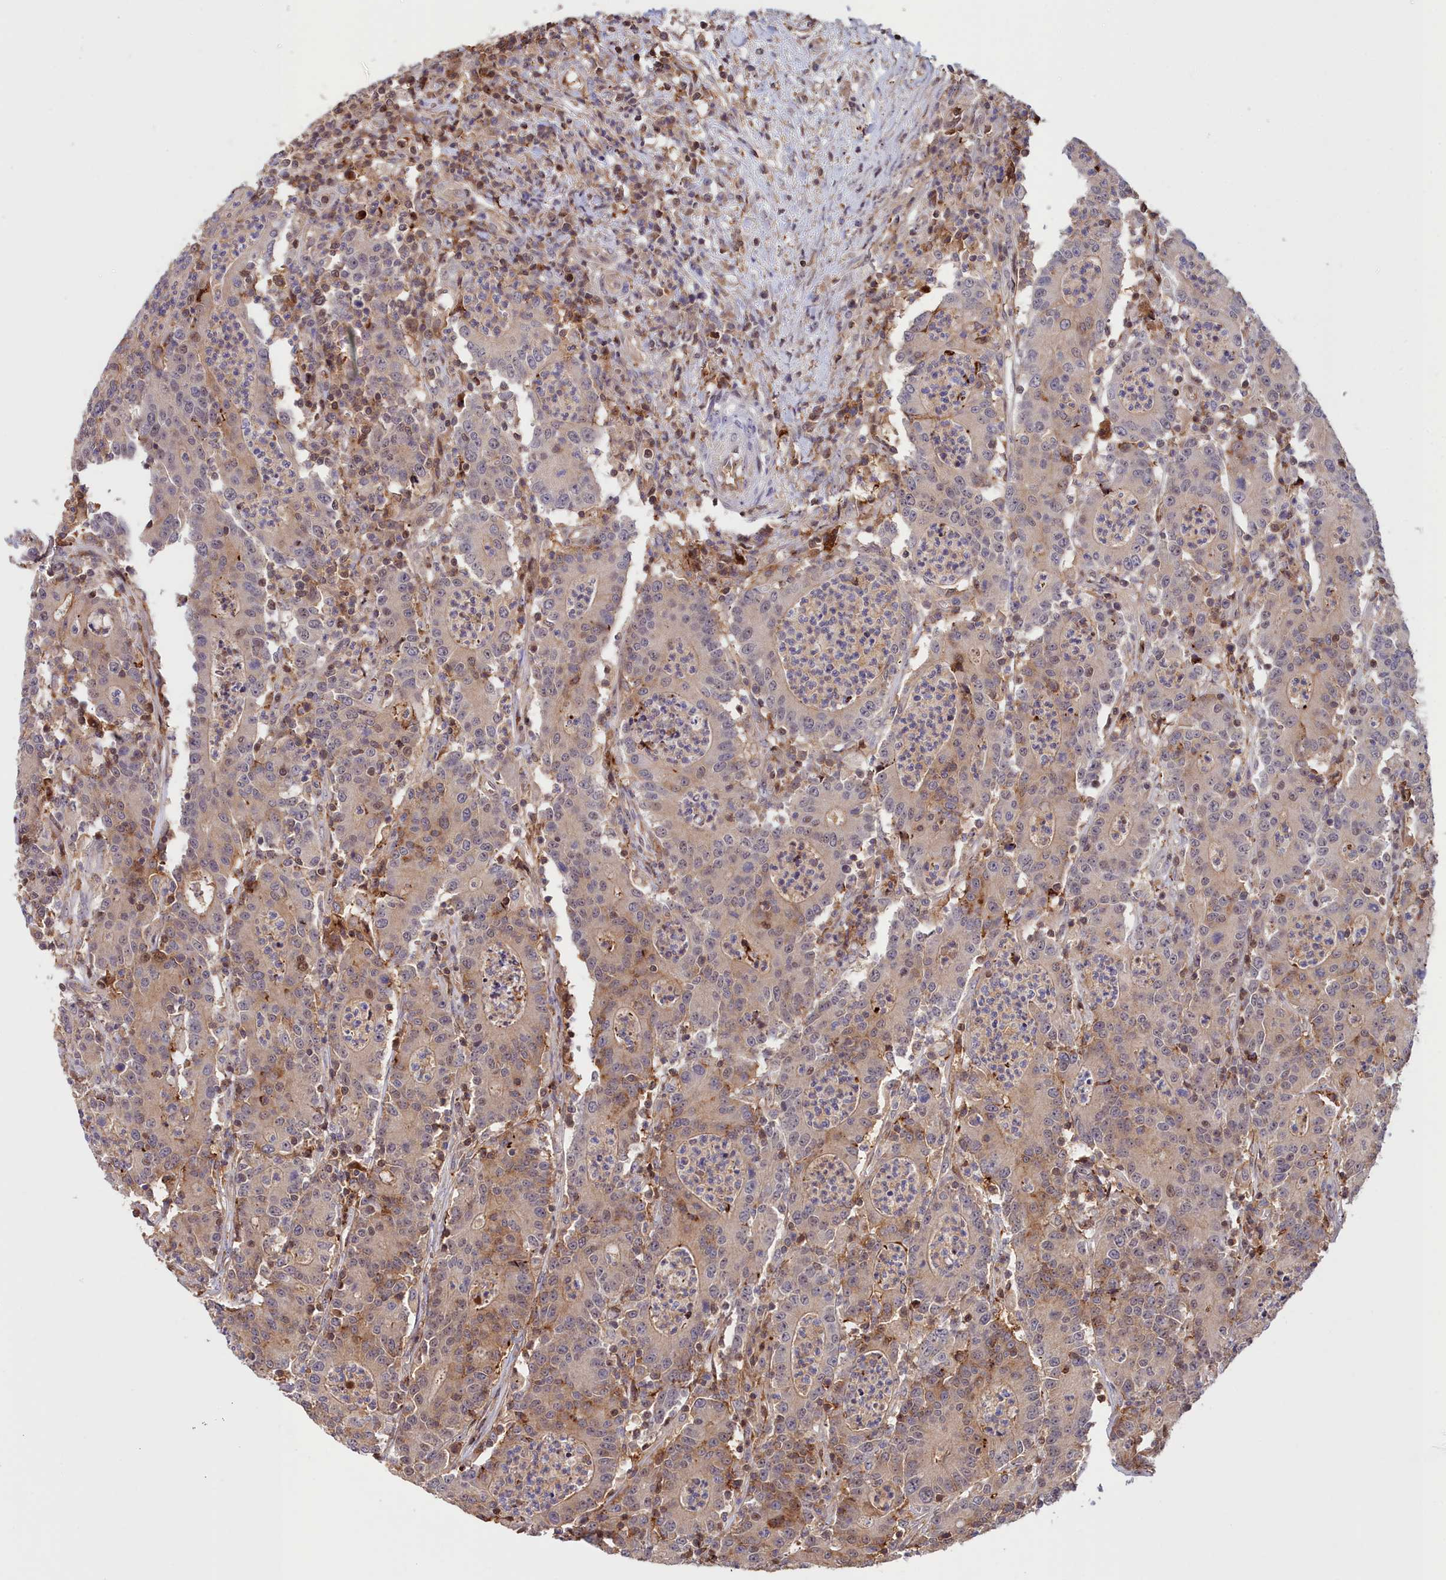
{"staining": {"intensity": "weak", "quantity": "<25%", "location": "cytoplasmic/membranous"}, "tissue": "colorectal cancer", "cell_type": "Tumor cells", "image_type": "cancer", "snomed": [{"axis": "morphology", "description": "Adenocarcinoma, NOS"}, {"axis": "topography", "description": "Colon"}], "caption": "IHC photomicrograph of neoplastic tissue: colorectal cancer stained with DAB (3,3'-diaminobenzidine) shows no significant protein expression in tumor cells.", "gene": "NEURL4", "patient": {"sex": "male", "age": 83}}